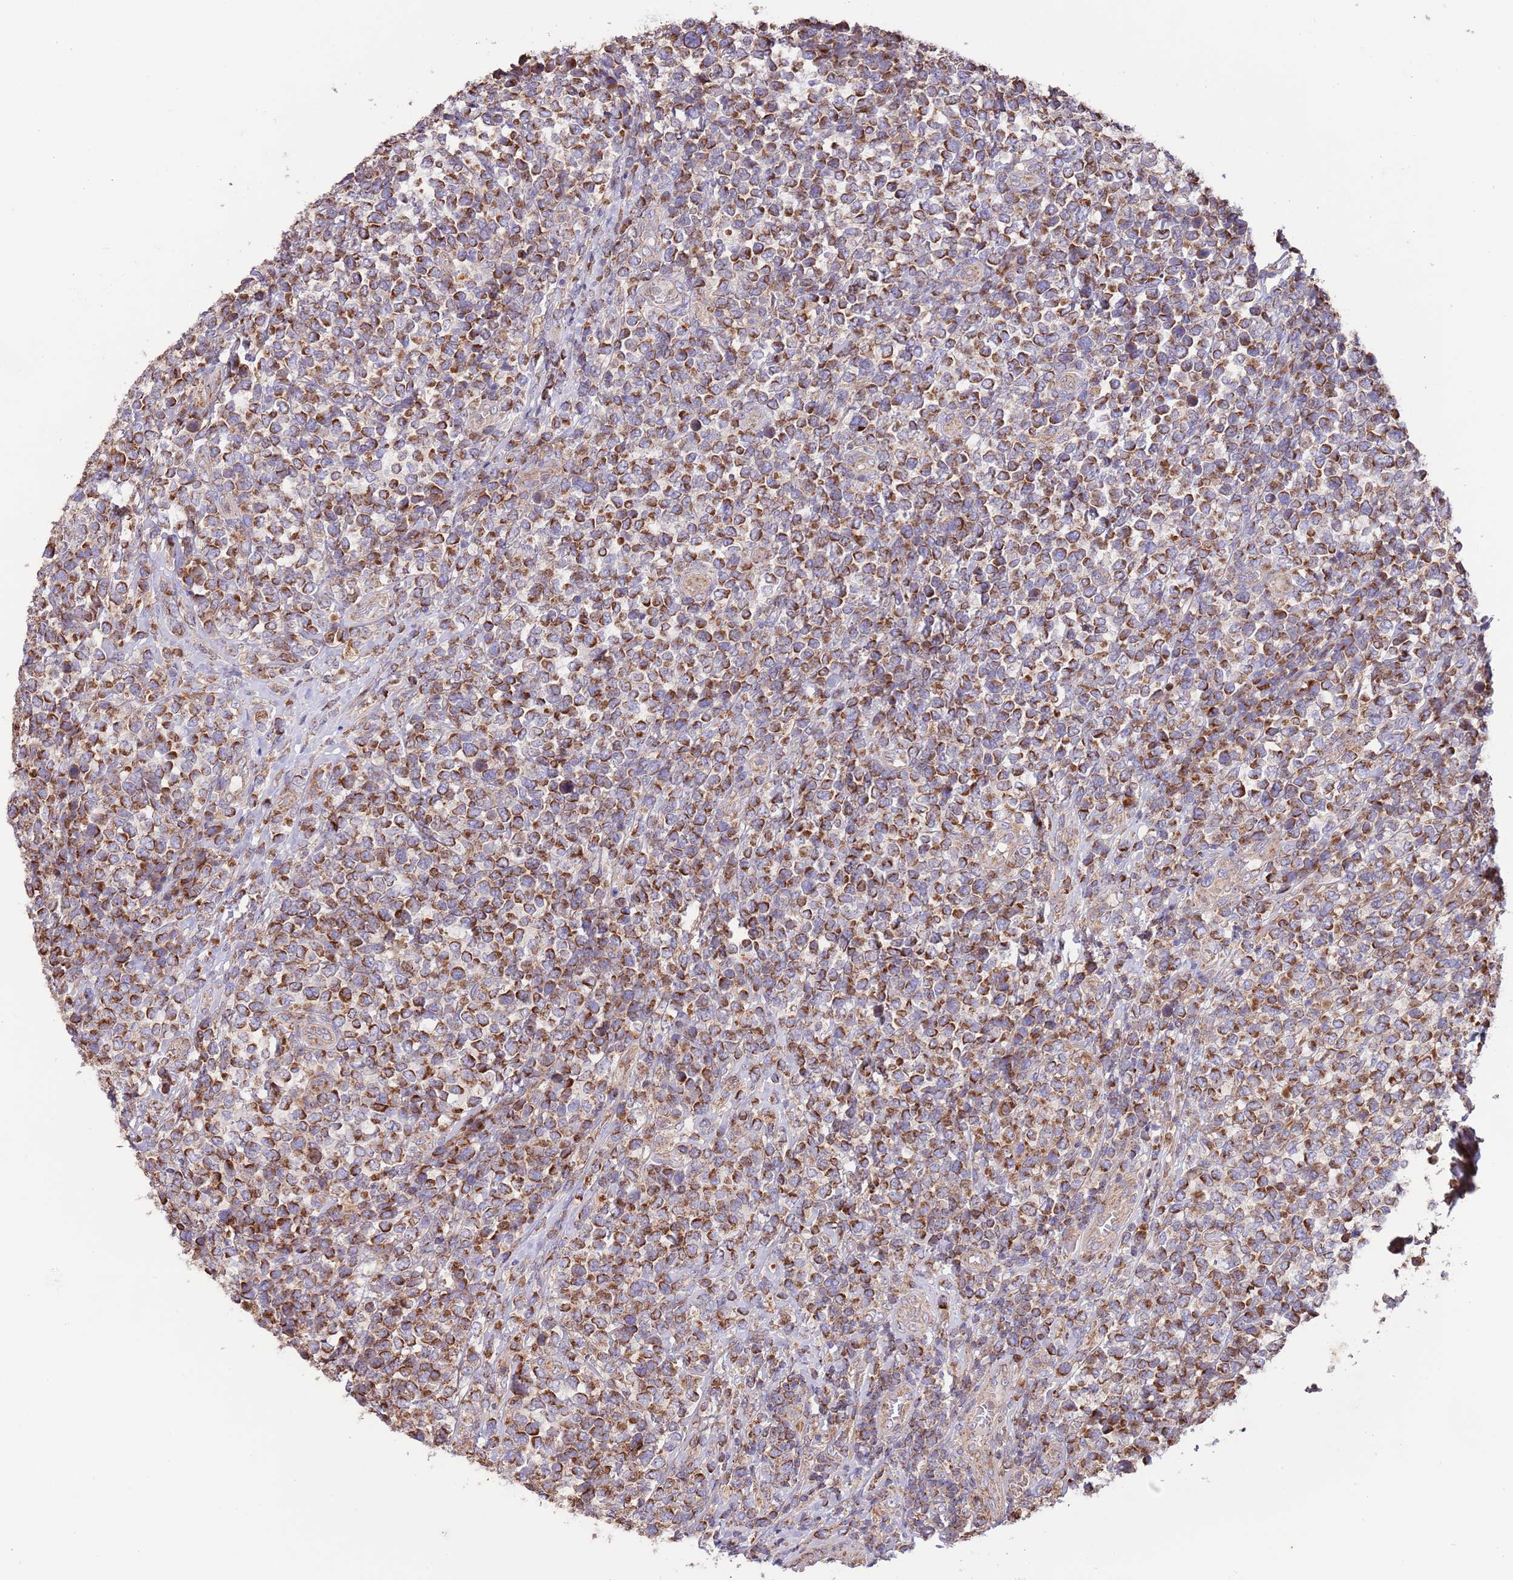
{"staining": {"intensity": "strong", "quantity": ">75%", "location": "cytoplasmic/membranous"}, "tissue": "lymphoma", "cell_type": "Tumor cells", "image_type": "cancer", "snomed": [{"axis": "morphology", "description": "Malignant lymphoma, non-Hodgkin's type, High grade"}, {"axis": "topography", "description": "Soft tissue"}], "caption": "Lymphoma stained for a protein shows strong cytoplasmic/membranous positivity in tumor cells.", "gene": "DNAJA3", "patient": {"sex": "female", "age": 56}}